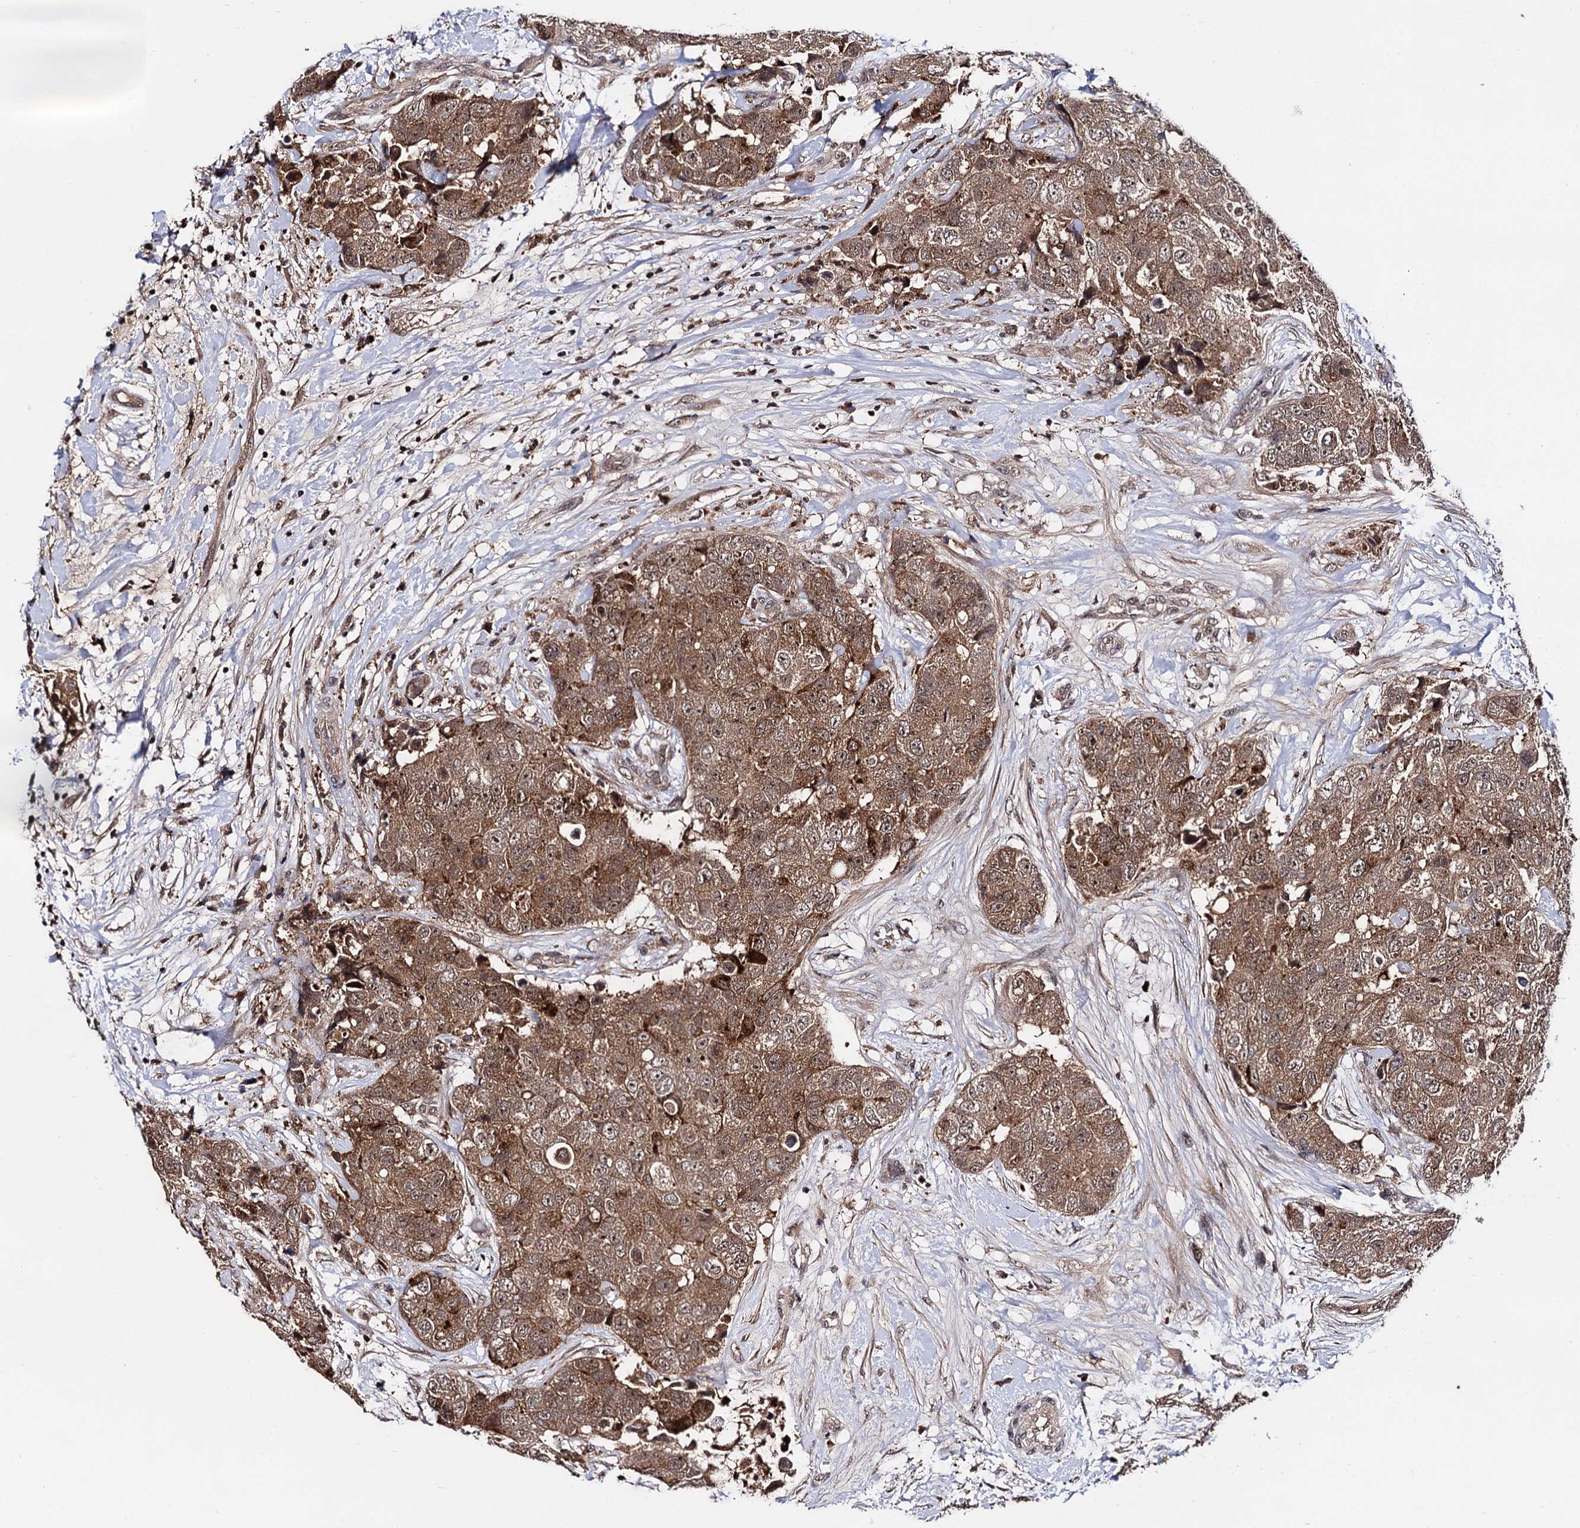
{"staining": {"intensity": "moderate", "quantity": ">75%", "location": "cytoplasmic/membranous"}, "tissue": "breast cancer", "cell_type": "Tumor cells", "image_type": "cancer", "snomed": [{"axis": "morphology", "description": "Duct carcinoma"}, {"axis": "topography", "description": "Breast"}], "caption": "Immunohistochemistry (IHC) (DAB) staining of breast cancer reveals moderate cytoplasmic/membranous protein expression in approximately >75% of tumor cells.", "gene": "MICAL2", "patient": {"sex": "female", "age": 62}}